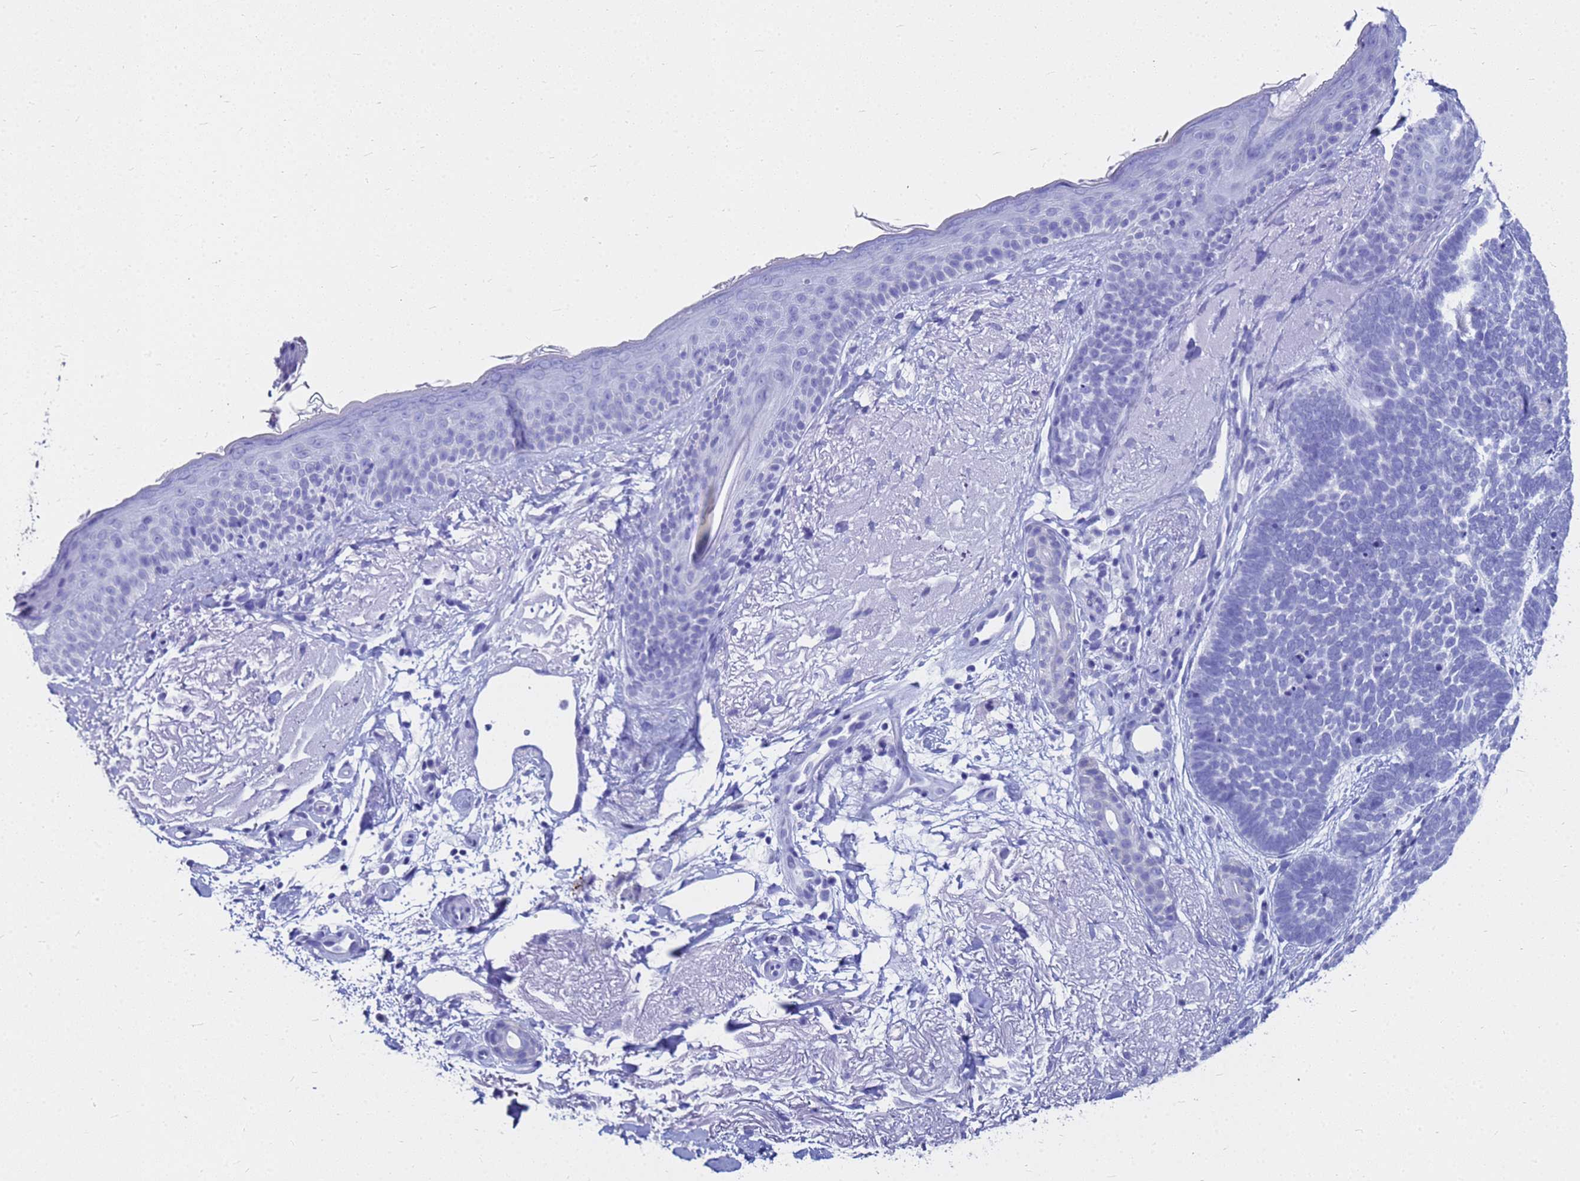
{"staining": {"intensity": "negative", "quantity": "none", "location": "none"}, "tissue": "skin cancer", "cell_type": "Tumor cells", "image_type": "cancer", "snomed": [{"axis": "morphology", "description": "Basal cell carcinoma"}, {"axis": "topography", "description": "Skin"}], "caption": "Skin cancer (basal cell carcinoma) was stained to show a protein in brown. There is no significant expression in tumor cells.", "gene": "CKB", "patient": {"sex": "female", "age": 77}}